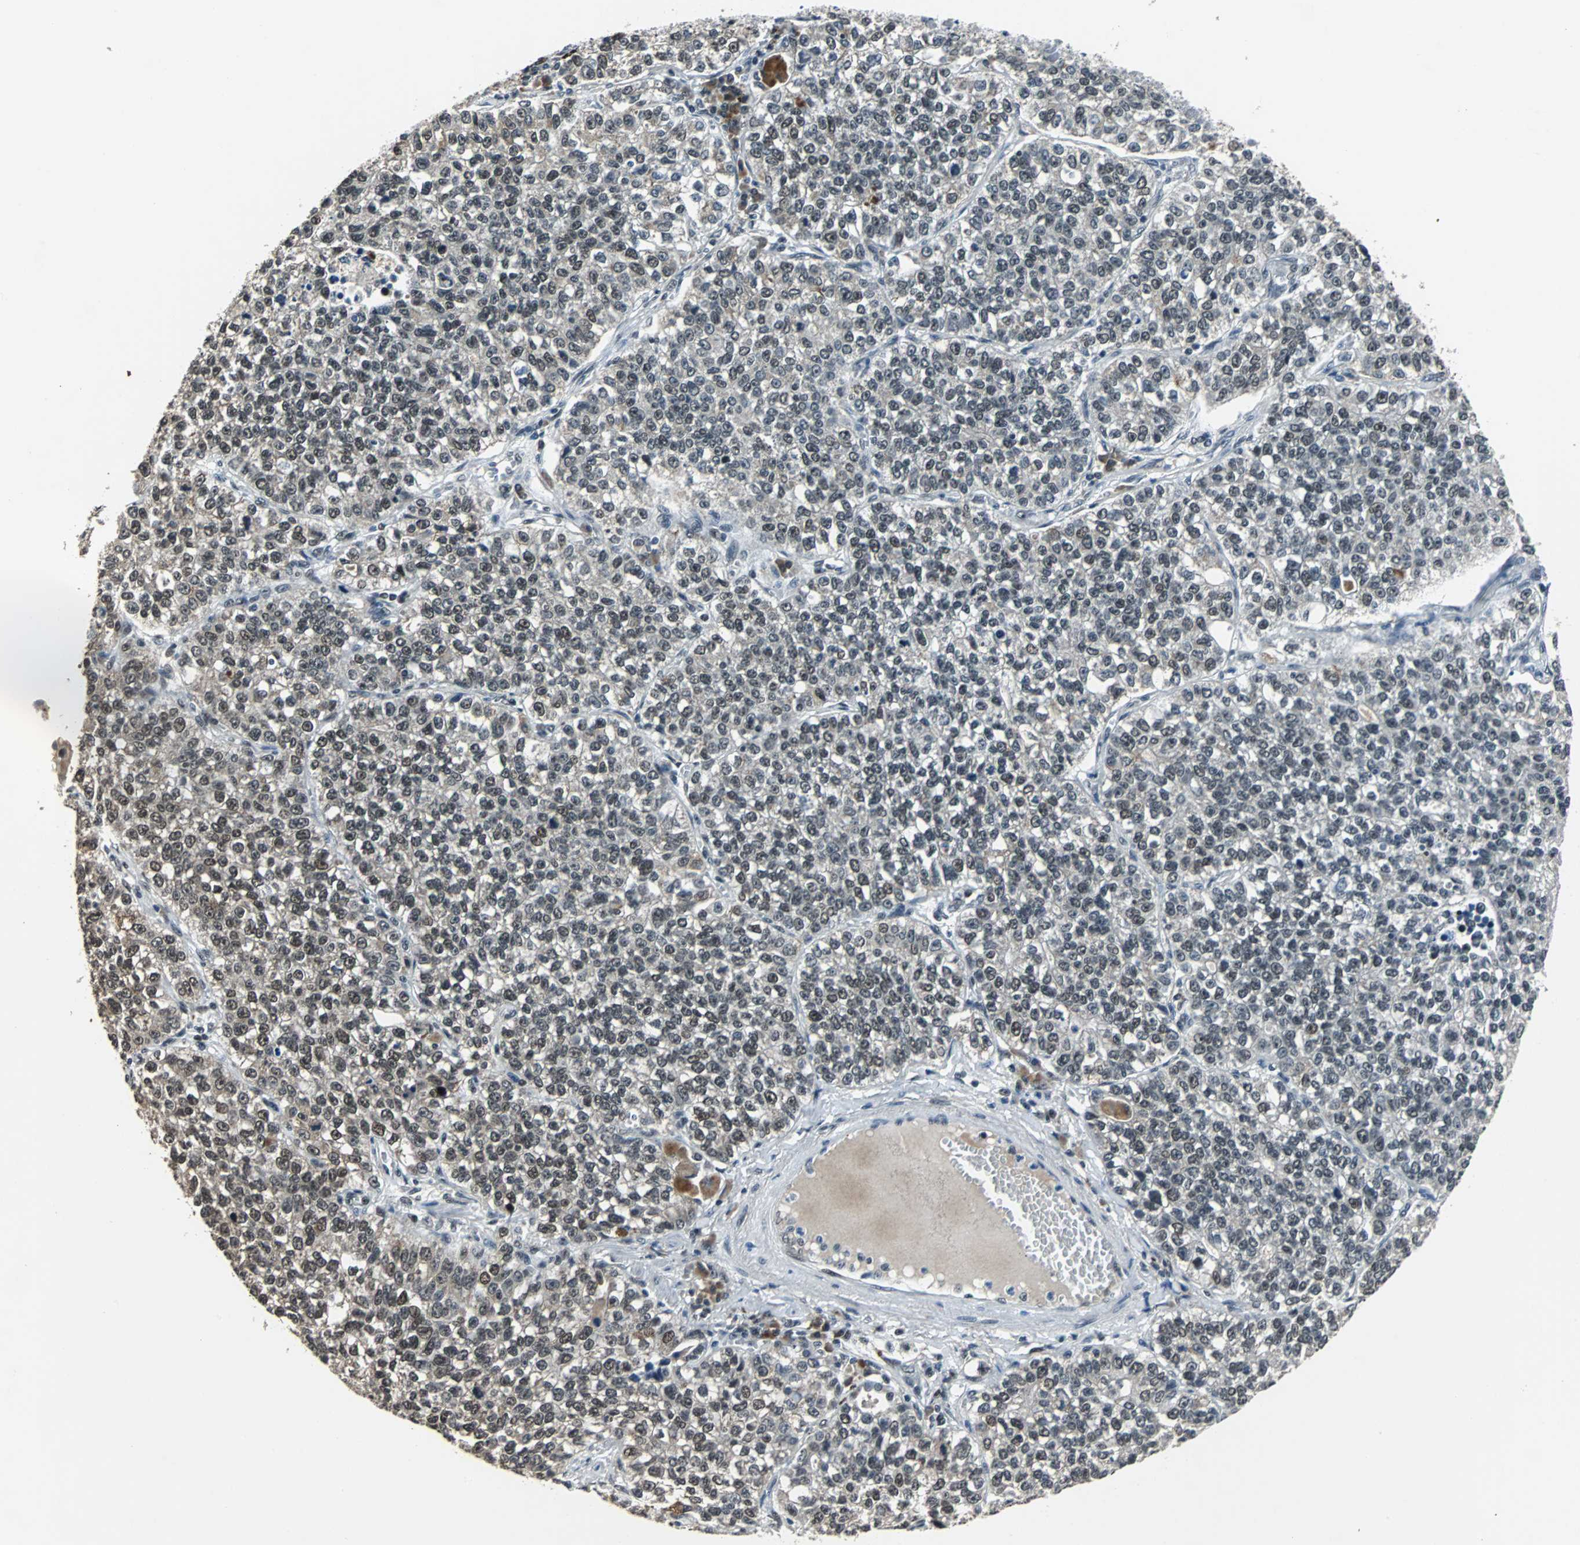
{"staining": {"intensity": "weak", "quantity": "<25%", "location": "nuclear"}, "tissue": "lung cancer", "cell_type": "Tumor cells", "image_type": "cancer", "snomed": [{"axis": "morphology", "description": "Adenocarcinoma, NOS"}, {"axis": "topography", "description": "Lung"}], "caption": "IHC of human lung adenocarcinoma exhibits no expression in tumor cells. (DAB immunohistochemistry visualized using brightfield microscopy, high magnification).", "gene": "USP28", "patient": {"sex": "male", "age": 49}}